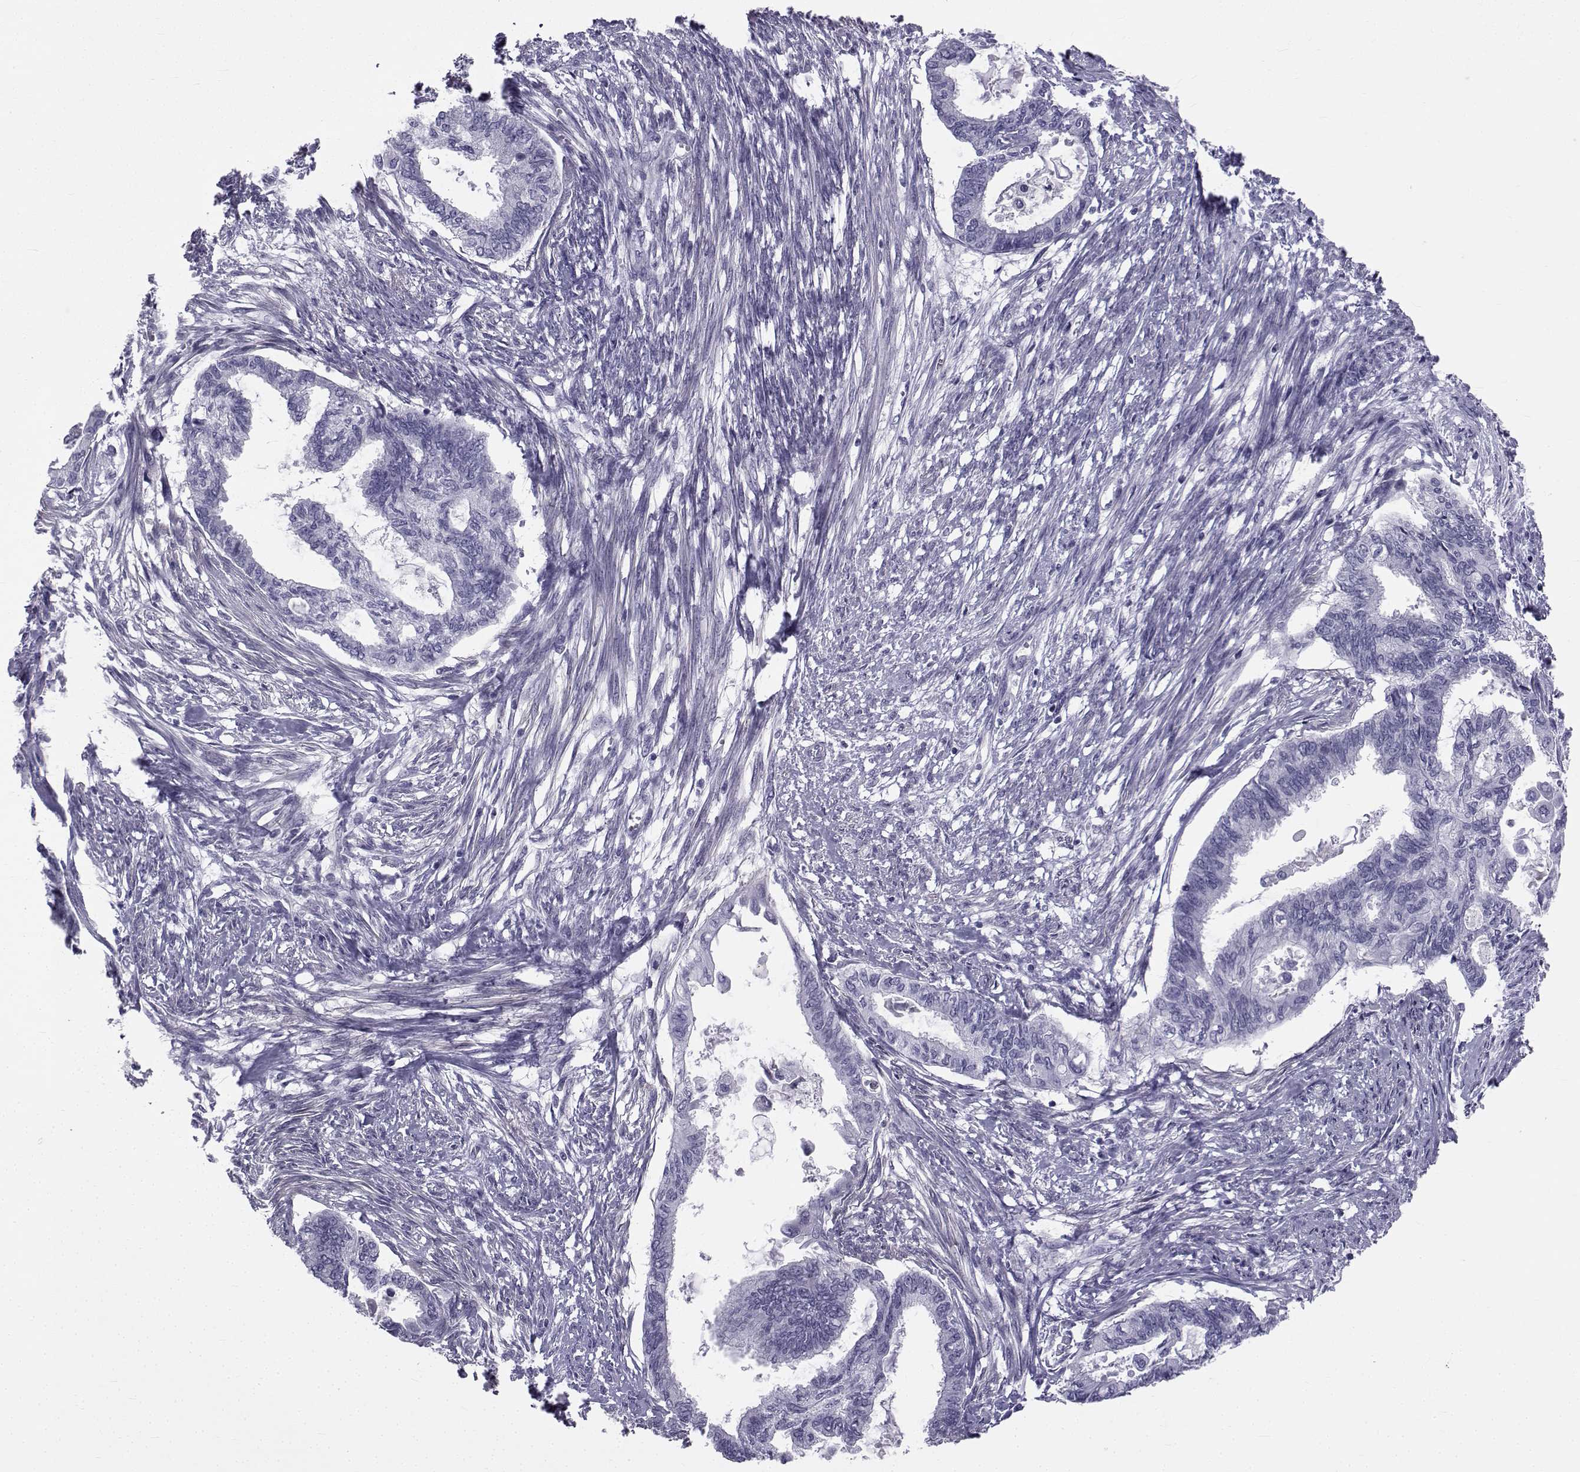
{"staining": {"intensity": "negative", "quantity": "none", "location": "none"}, "tissue": "endometrial cancer", "cell_type": "Tumor cells", "image_type": "cancer", "snomed": [{"axis": "morphology", "description": "Adenocarcinoma, NOS"}, {"axis": "topography", "description": "Endometrium"}], "caption": "A histopathology image of endometrial cancer (adenocarcinoma) stained for a protein displays no brown staining in tumor cells.", "gene": "SPANXD", "patient": {"sex": "female", "age": 86}}